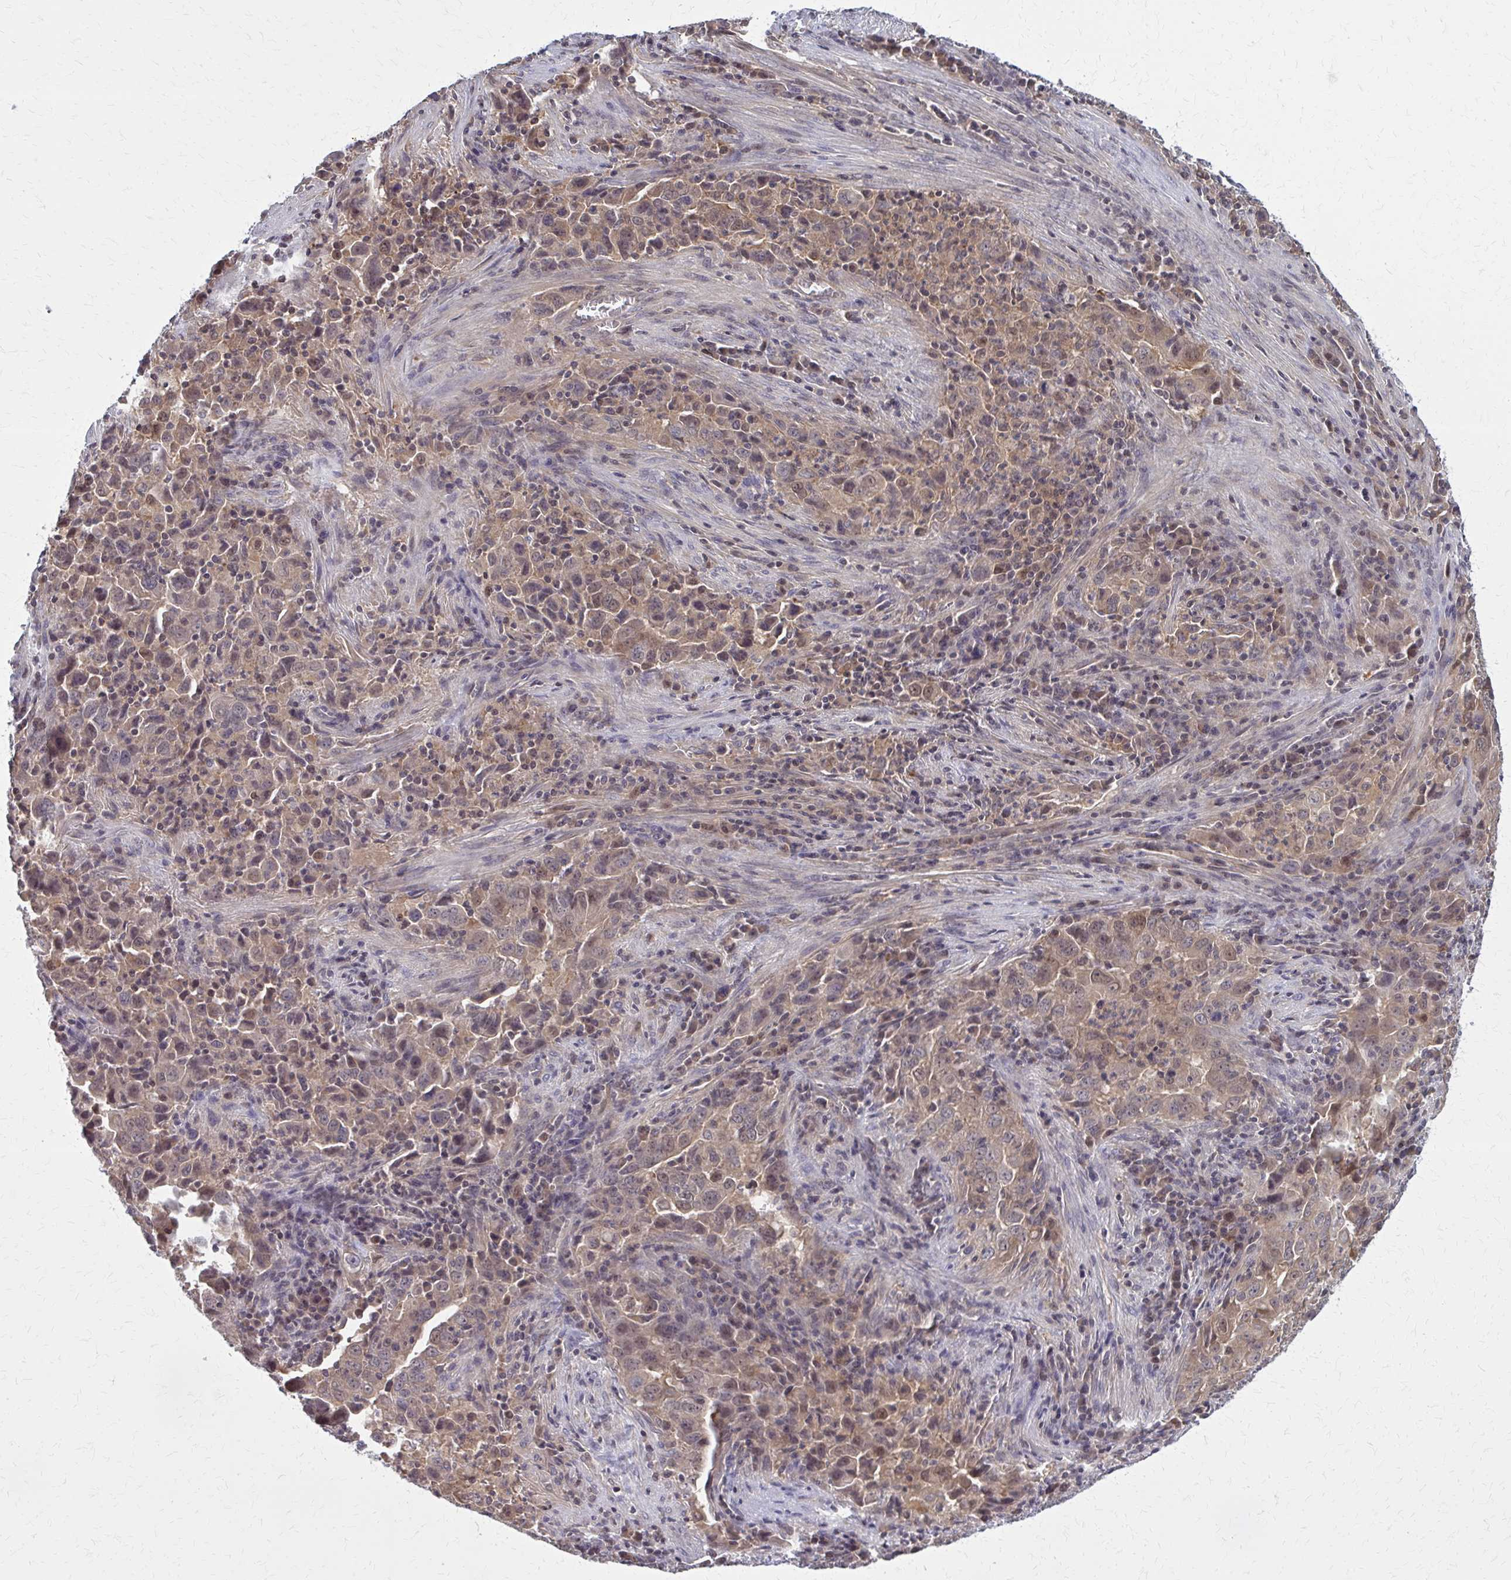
{"staining": {"intensity": "weak", "quantity": ">75%", "location": "cytoplasmic/membranous"}, "tissue": "lung cancer", "cell_type": "Tumor cells", "image_type": "cancer", "snomed": [{"axis": "morphology", "description": "Adenocarcinoma, NOS"}, {"axis": "topography", "description": "Lung"}], "caption": "Immunohistochemical staining of human lung cancer reveals low levels of weak cytoplasmic/membranous staining in about >75% of tumor cells.", "gene": "DBI", "patient": {"sex": "male", "age": 67}}